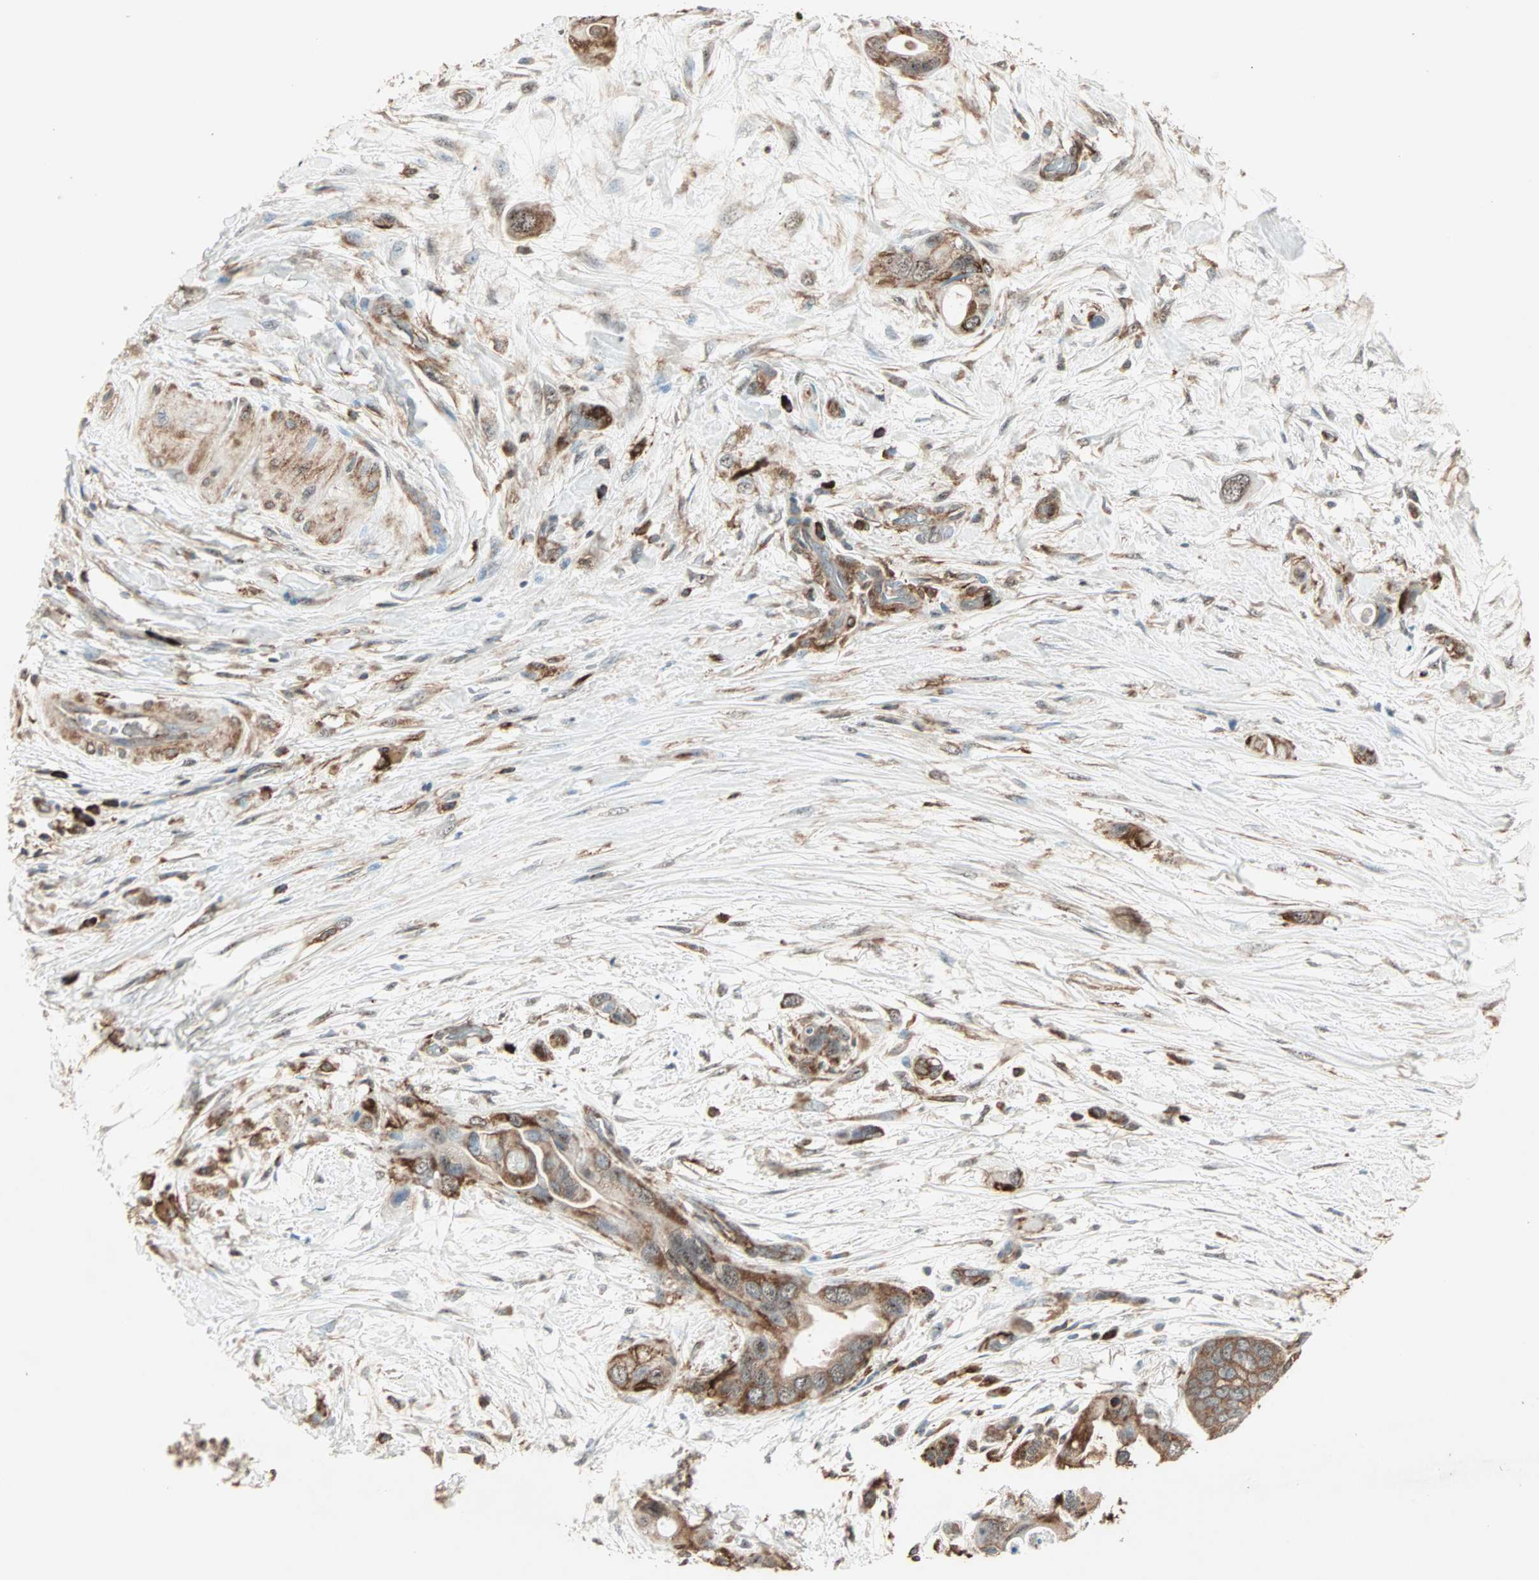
{"staining": {"intensity": "moderate", "quantity": ">75%", "location": "cytoplasmic/membranous"}, "tissue": "pancreatic cancer", "cell_type": "Tumor cells", "image_type": "cancer", "snomed": [{"axis": "morphology", "description": "Adenocarcinoma, NOS"}, {"axis": "topography", "description": "Pancreas"}], "caption": "Brown immunohistochemical staining in human adenocarcinoma (pancreatic) demonstrates moderate cytoplasmic/membranous positivity in about >75% of tumor cells. (DAB IHC with brightfield microscopy, high magnification).", "gene": "MMP3", "patient": {"sex": "female", "age": 77}}